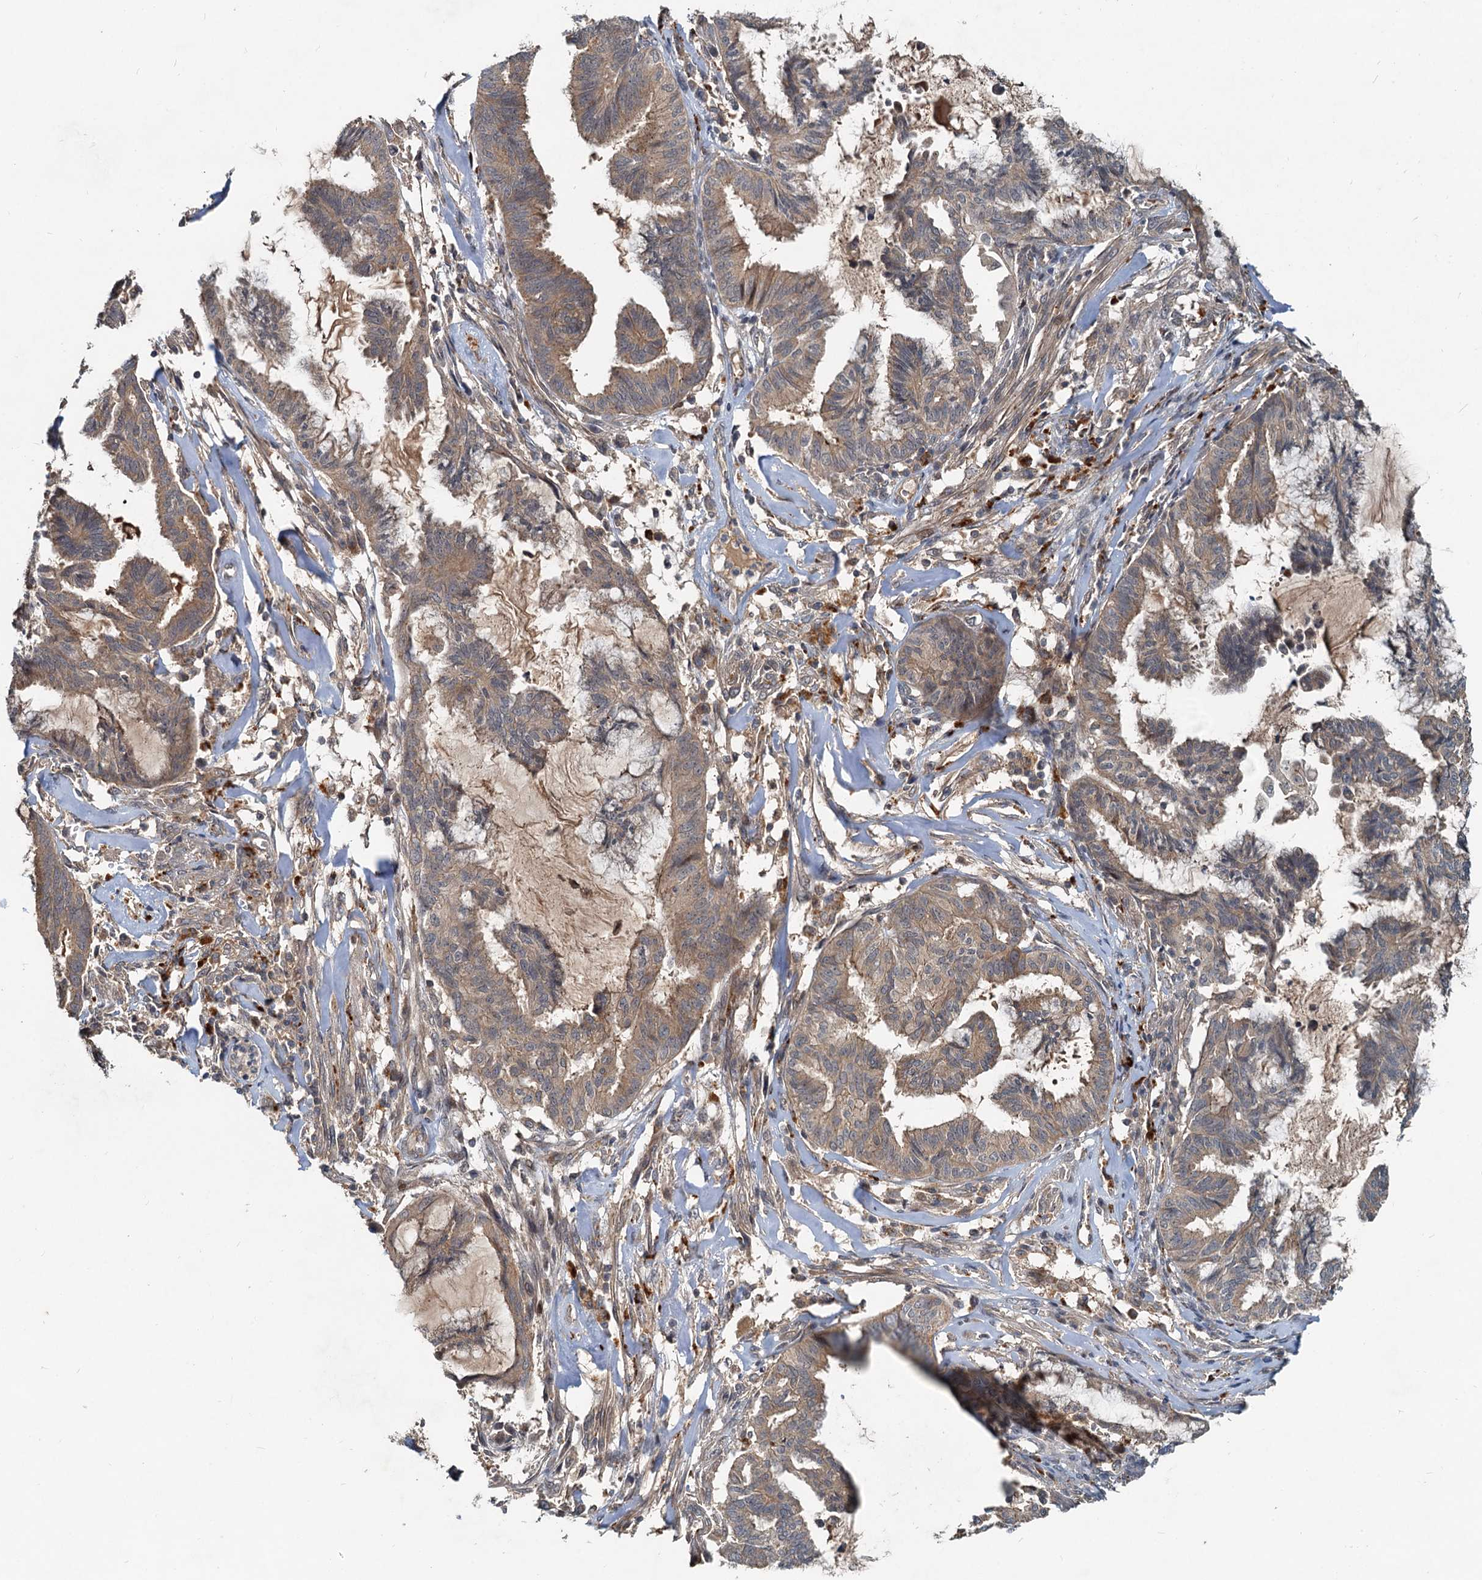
{"staining": {"intensity": "moderate", "quantity": ">75%", "location": "cytoplasmic/membranous"}, "tissue": "endometrial cancer", "cell_type": "Tumor cells", "image_type": "cancer", "snomed": [{"axis": "morphology", "description": "Adenocarcinoma, NOS"}, {"axis": "topography", "description": "Endometrium"}], "caption": "Moderate cytoplasmic/membranous positivity is present in approximately >75% of tumor cells in endometrial cancer (adenocarcinoma).", "gene": "CEP68", "patient": {"sex": "female", "age": 86}}